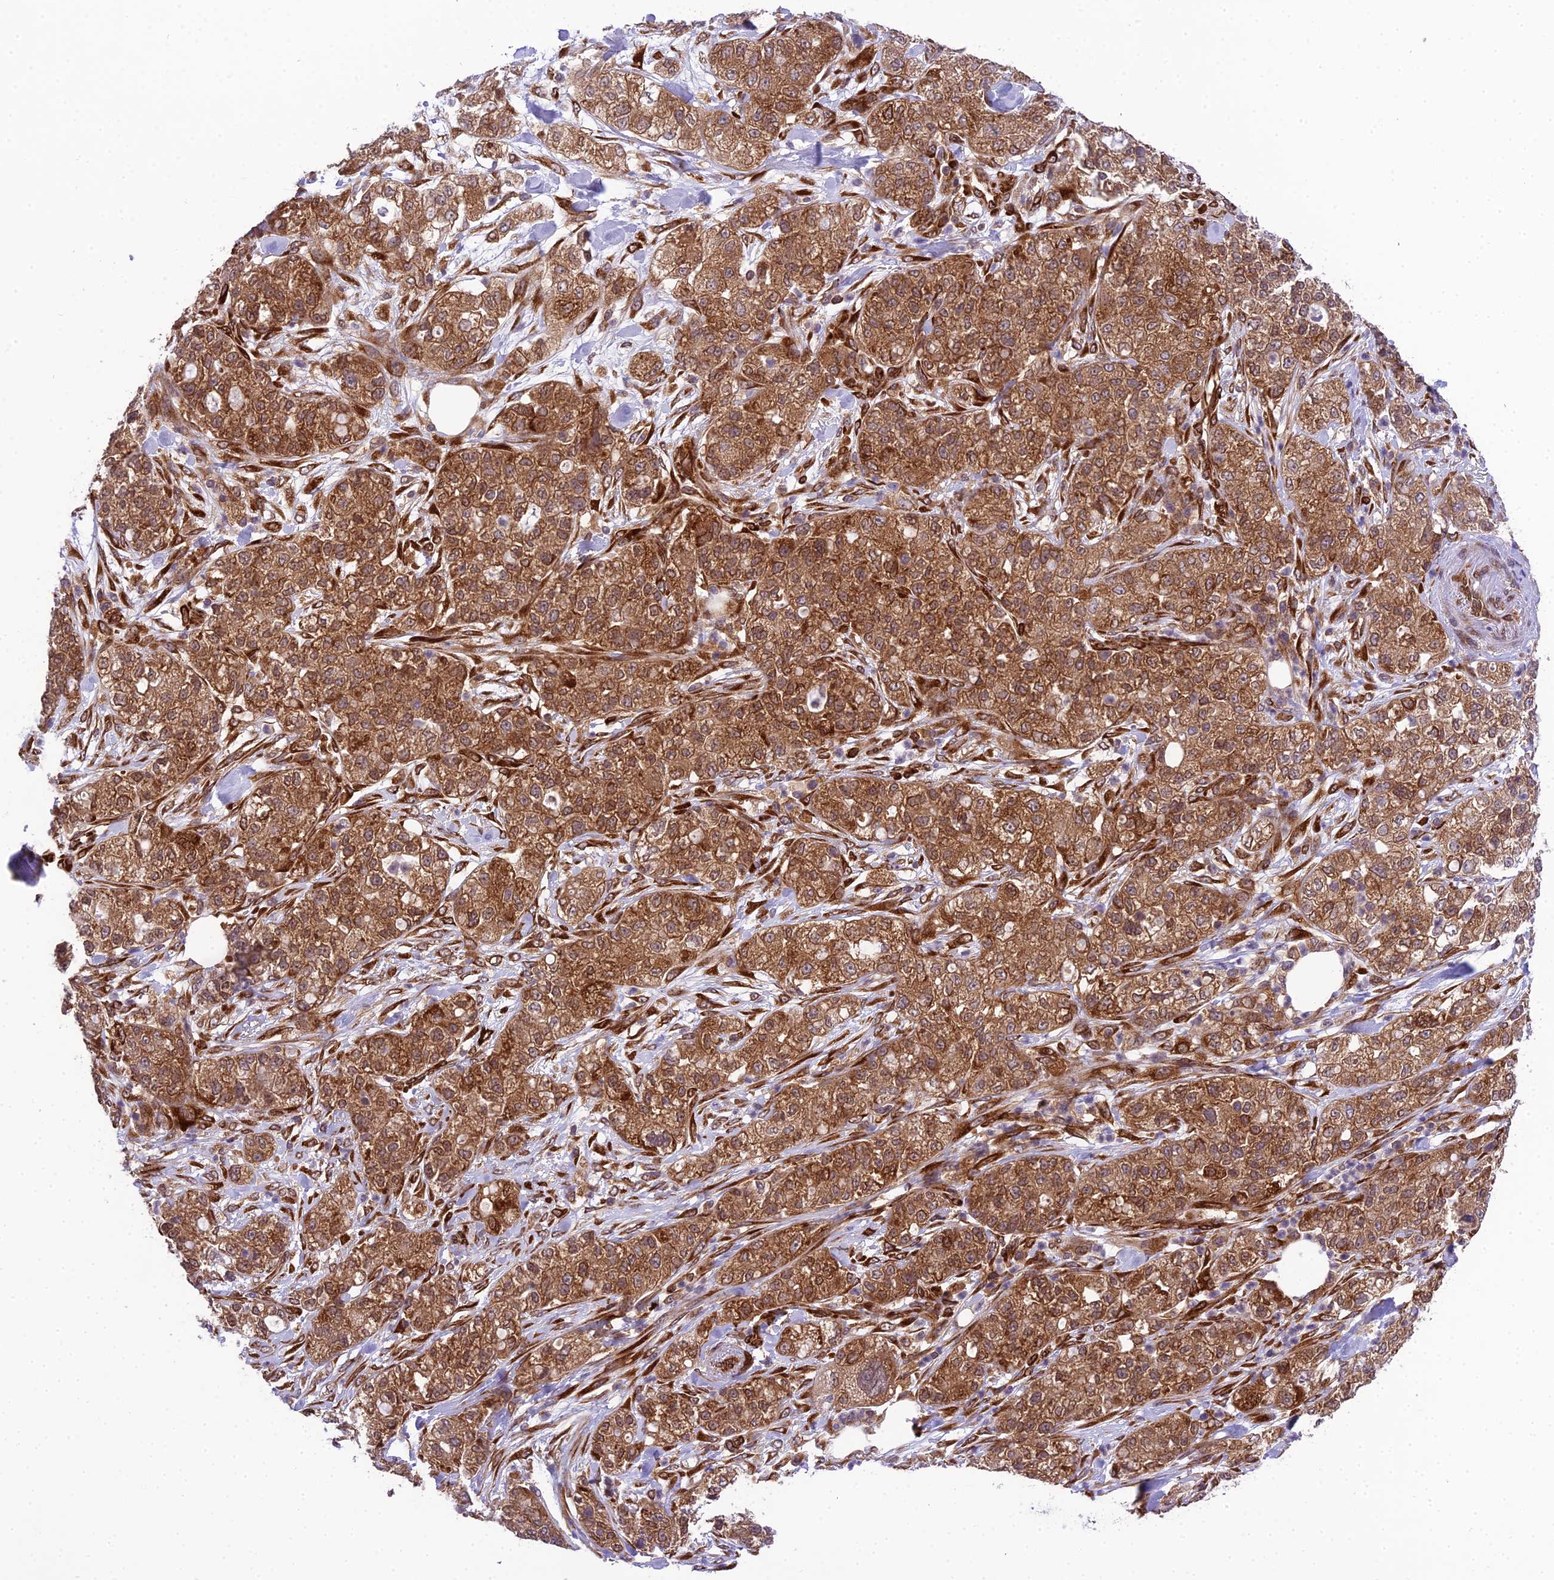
{"staining": {"intensity": "strong", "quantity": ">75%", "location": "cytoplasmic/membranous"}, "tissue": "pancreatic cancer", "cell_type": "Tumor cells", "image_type": "cancer", "snomed": [{"axis": "morphology", "description": "Adenocarcinoma, NOS"}, {"axis": "topography", "description": "Pancreas"}], "caption": "IHC photomicrograph of pancreatic cancer stained for a protein (brown), which displays high levels of strong cytoplasmic/membranous staining in about >75% of tumor cells.", "gene": "DHCR7", "patient": {"sex": "female", "age": 78}}